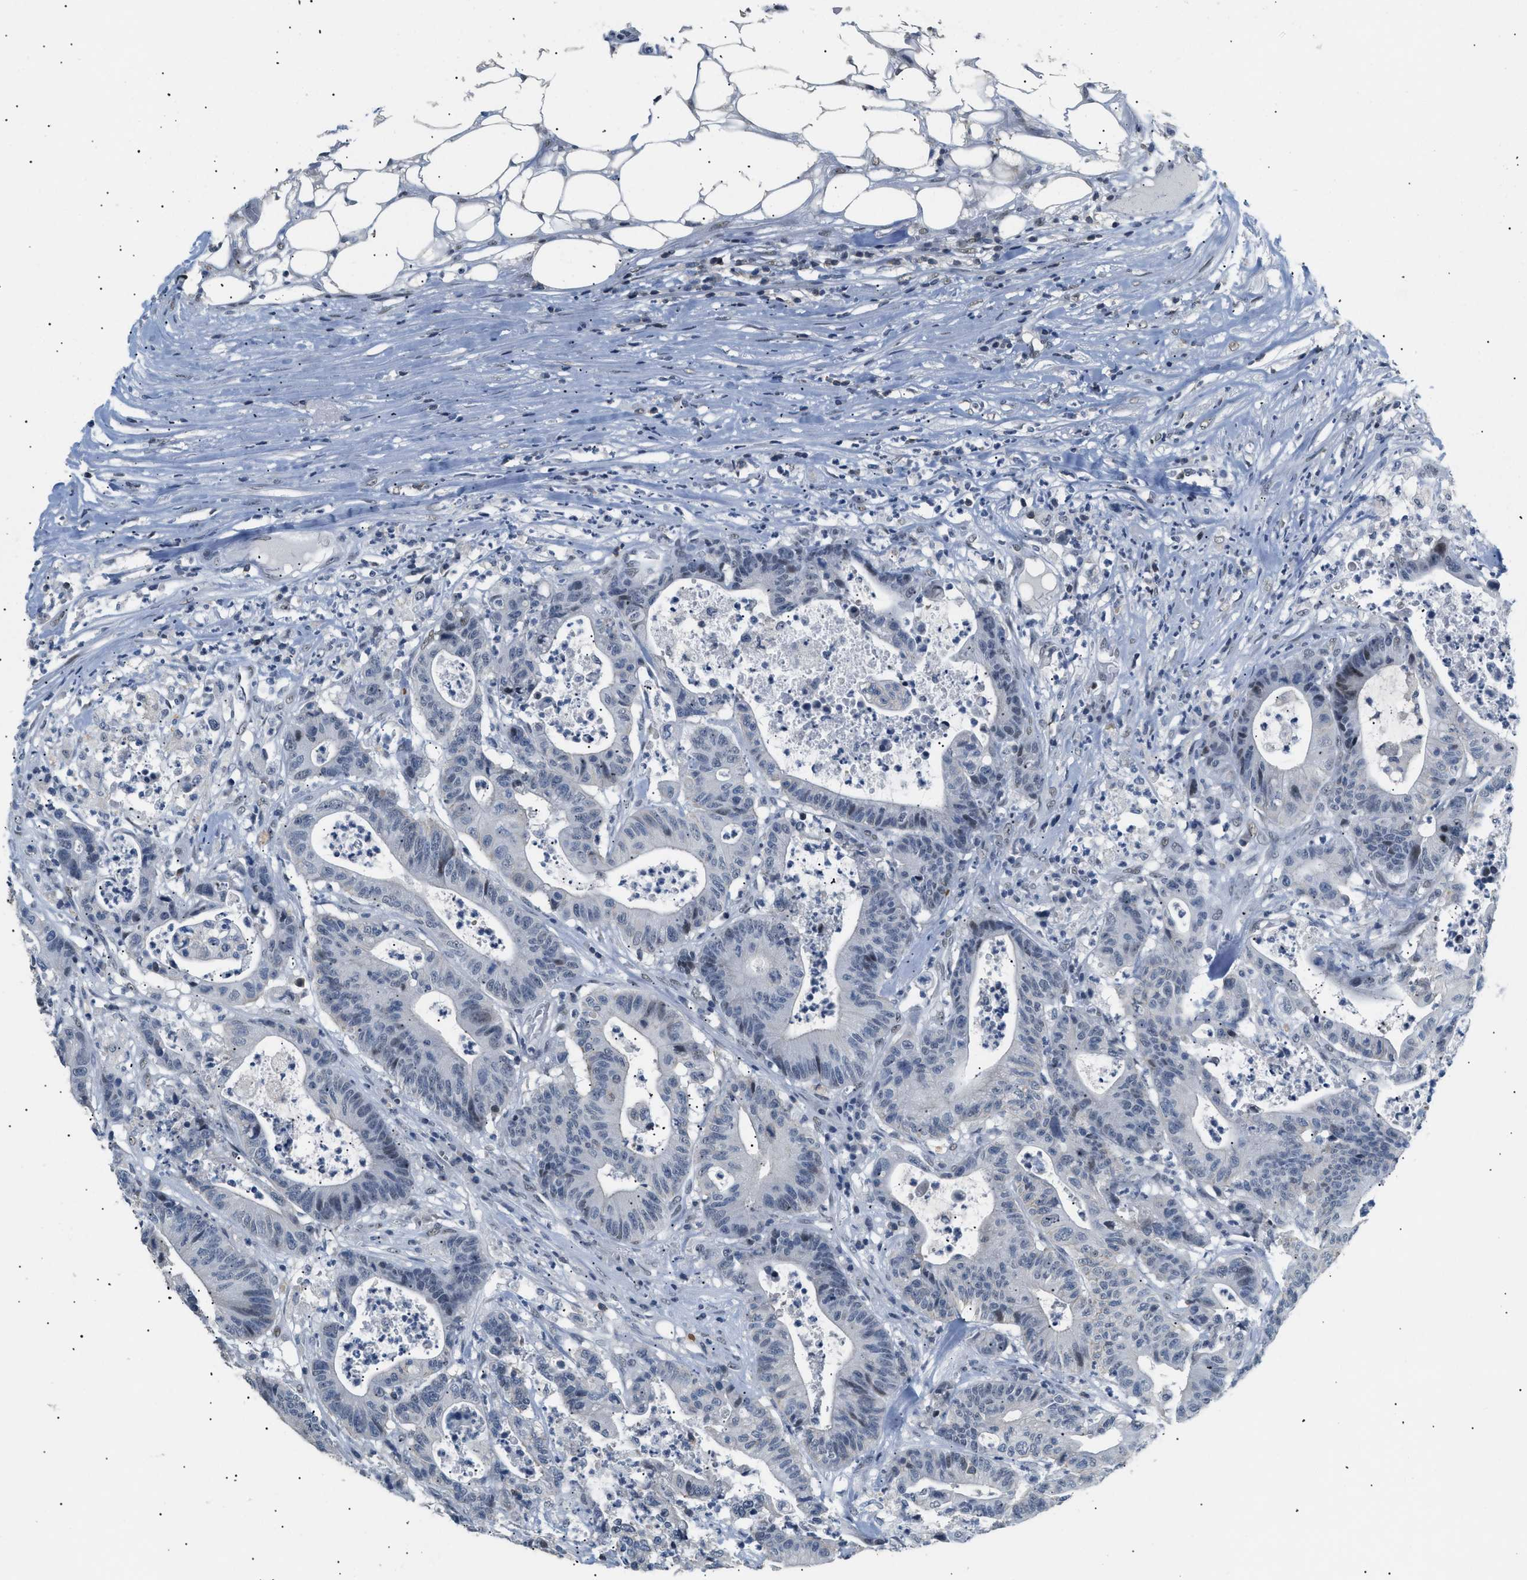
{"staining": {"intensity": "weak", "quantity": "<25%", "location": "nuclear"}, "tissue": "colorectal cancer", "cell_type": "Tumor cells", "image_type": "cancer", "snomed": [{"axis": "morphology", "description": "Adenocarcinoma, NOS"}, {"axis": "topography", "description": "Colon"}], "caption": "This is a micrograph of IHC staining of colorectal cancer (adenocarcinoma), which shows no staining in tumor cells.", "gene": "KCNC3", "patient": {"sex": "female", "age": 84}}